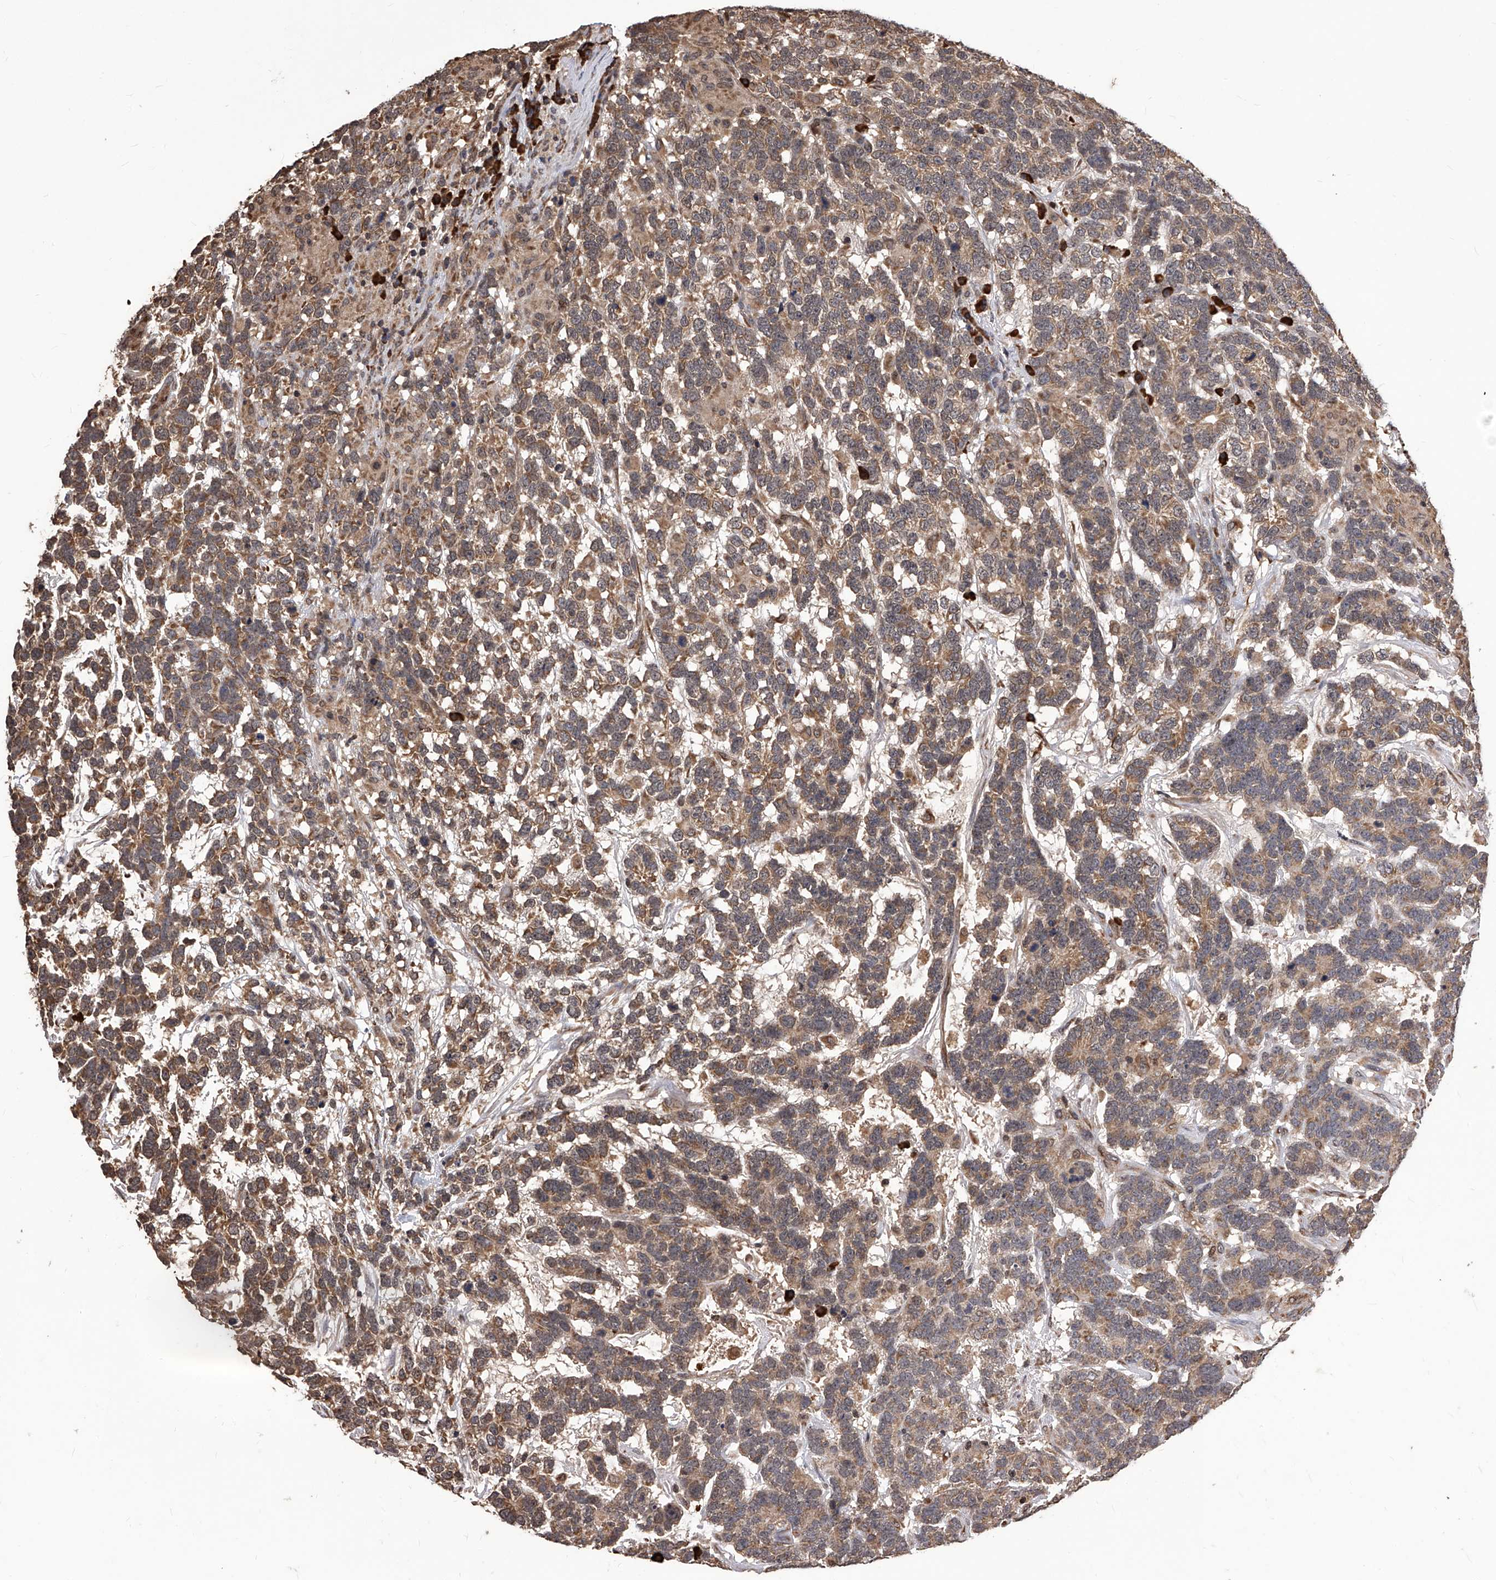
{"staining": {"intensity": "moderate", "quantity": ">75%", "location": "cytoplasmic/membranous"}, "tissue": "testis cancer", "cell_type": "Tumor cells", "image_type": "cancer", "snomed": [{"axis": "morphology", "description": "Carcinoma, Embryonal, NOS"}, {"axis": "topography", "description": "Testis"}], "caption": "Brown immunohistochemical staining in human embryonal carcinoma (testis) displays moderate cytoplasmic/membranous staining in approximately >75% of tumor cells. (Brightfield microscopy of DAB IHC at high magnification).", "gene": "ID1", "patient": {"sex": "male", "age": 26}}